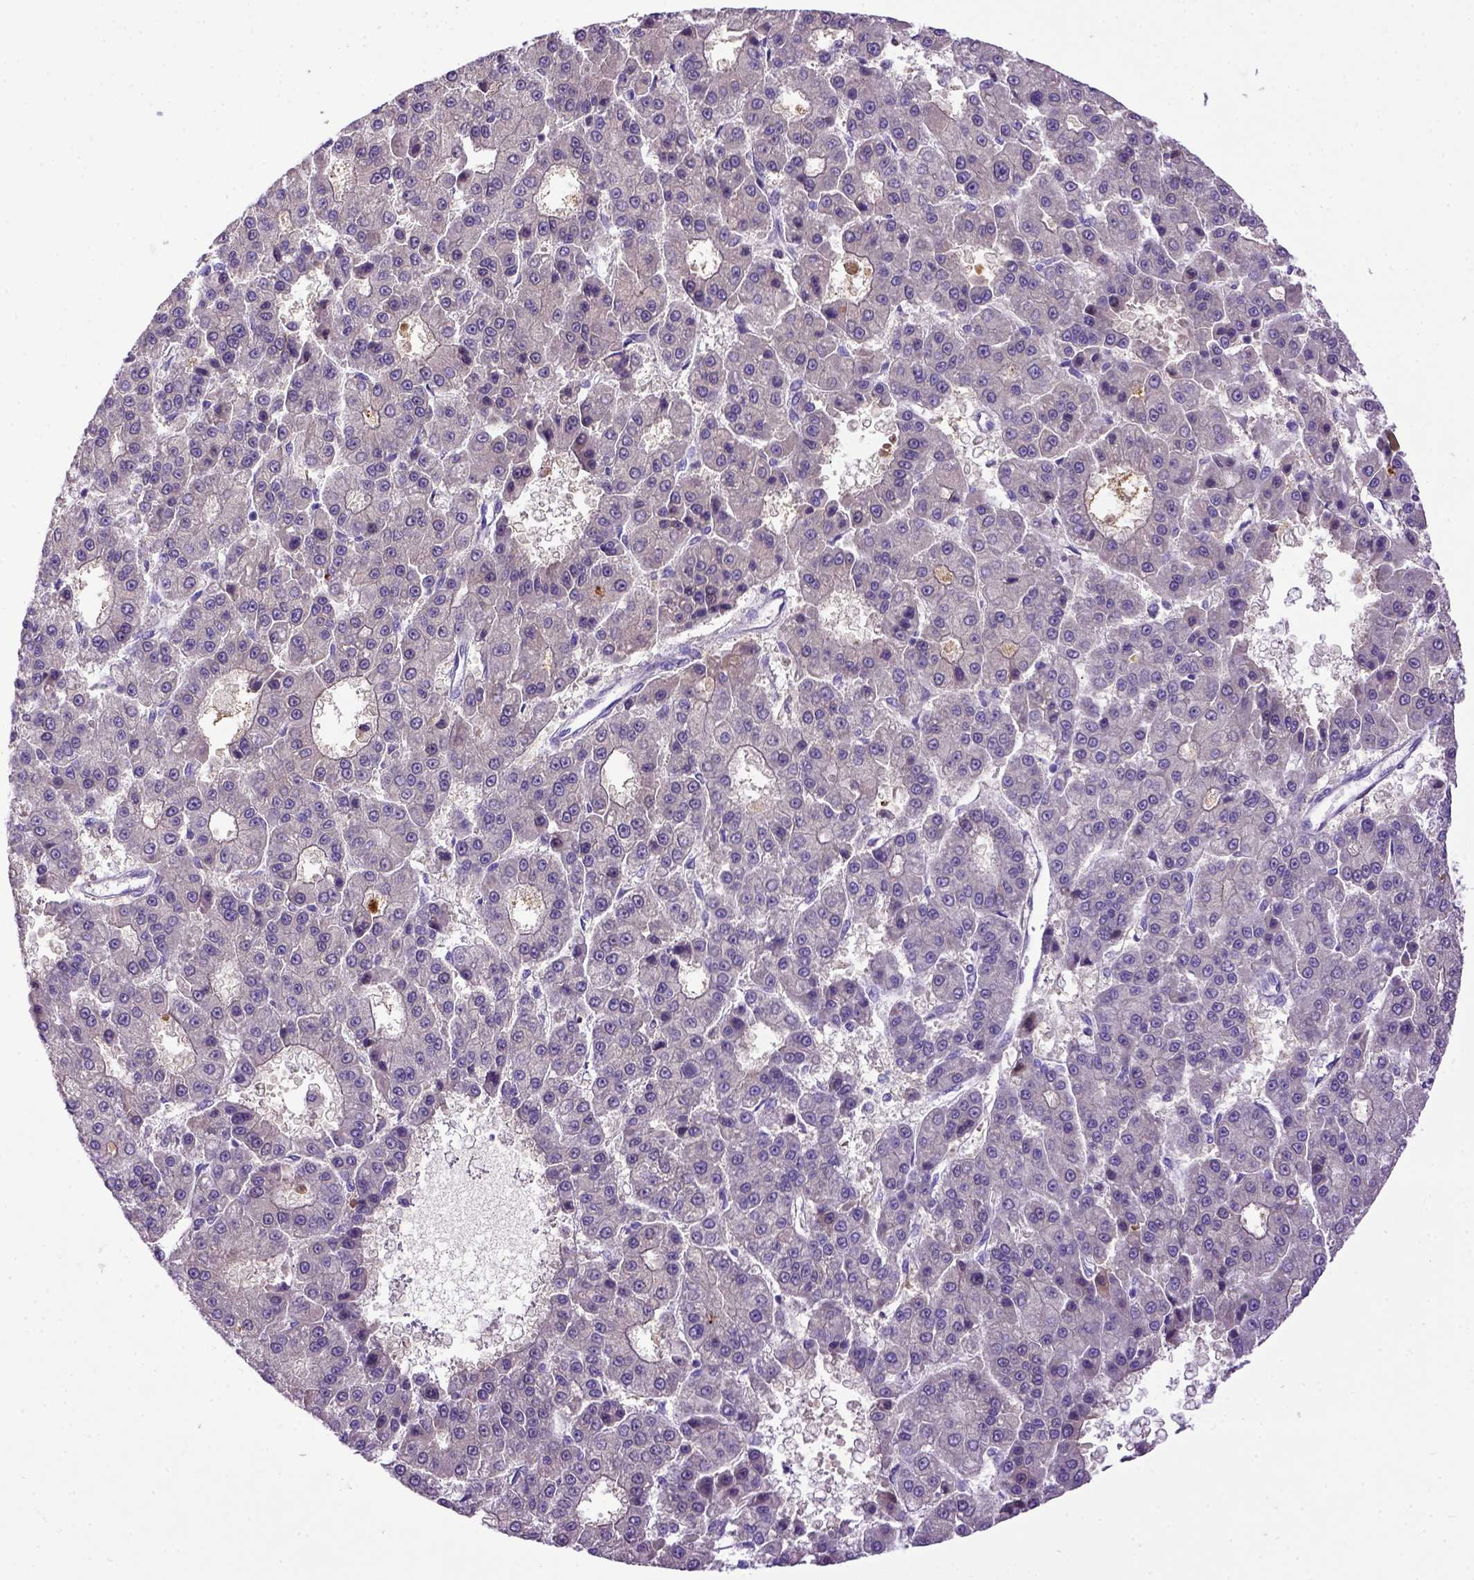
{"staining": {"intensity": "negative", "quantity": "none", "location": "none"}, "tissue": "liver cancer", "cell_type": "Tumor cells", "image_type": "cancer", "snomed": [{"axis": "morphology", "description": "Carcinoma, Hepatocellular, NOS"}, {"axis": "topography", "description": "Liver"}], "caption": "This is an IHC micrograph of human liver cancer. There is no positivity in tumor cells.", "gene": "ADAM12", "patient": {"sex": "male", "age": 70}}